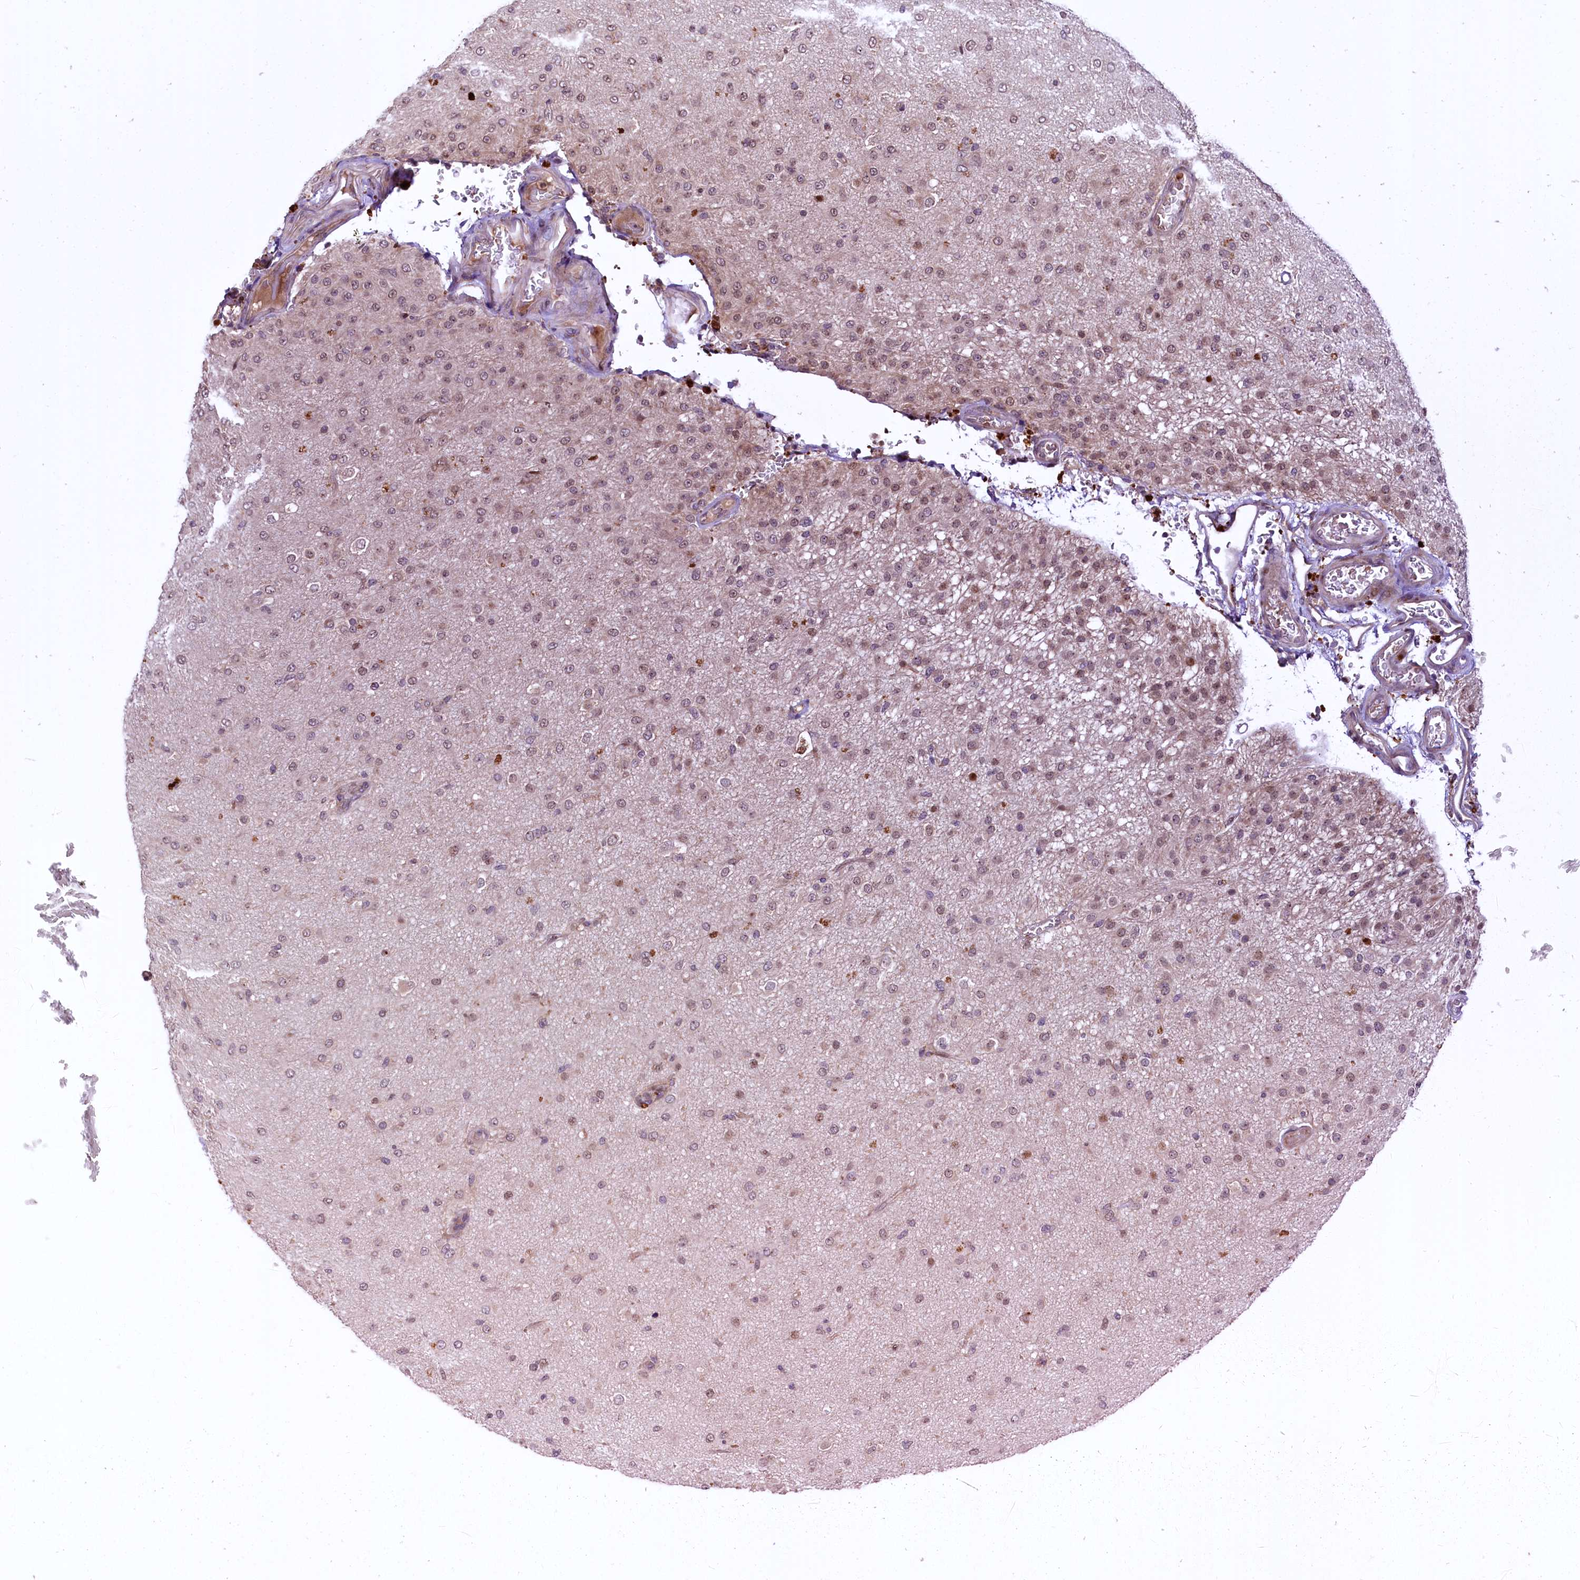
{"staining": {"intensity": "moderate", "quantity": "25%-75%", "location": "nuclear"}, "tissue": "glioma", "cell_type": "Tumor cells", "image_type": "cancer", "snomed": [{"axis": "morphology", "description": "Glioma, malignant, Low grade"}, {"axis": "topography", "description": "Brain"}], "caption": "DAB (3,3'-diaminobenzidine) immunohistochemical staining of glioma shows moderate nuclear protein staining in approximately 25%-75% of tumor cells. The protein is shown in brown color, while the nuclei are stained blue.", "gene": "N4BP2L1", "patient": {"sex": "male", "age": 65}}